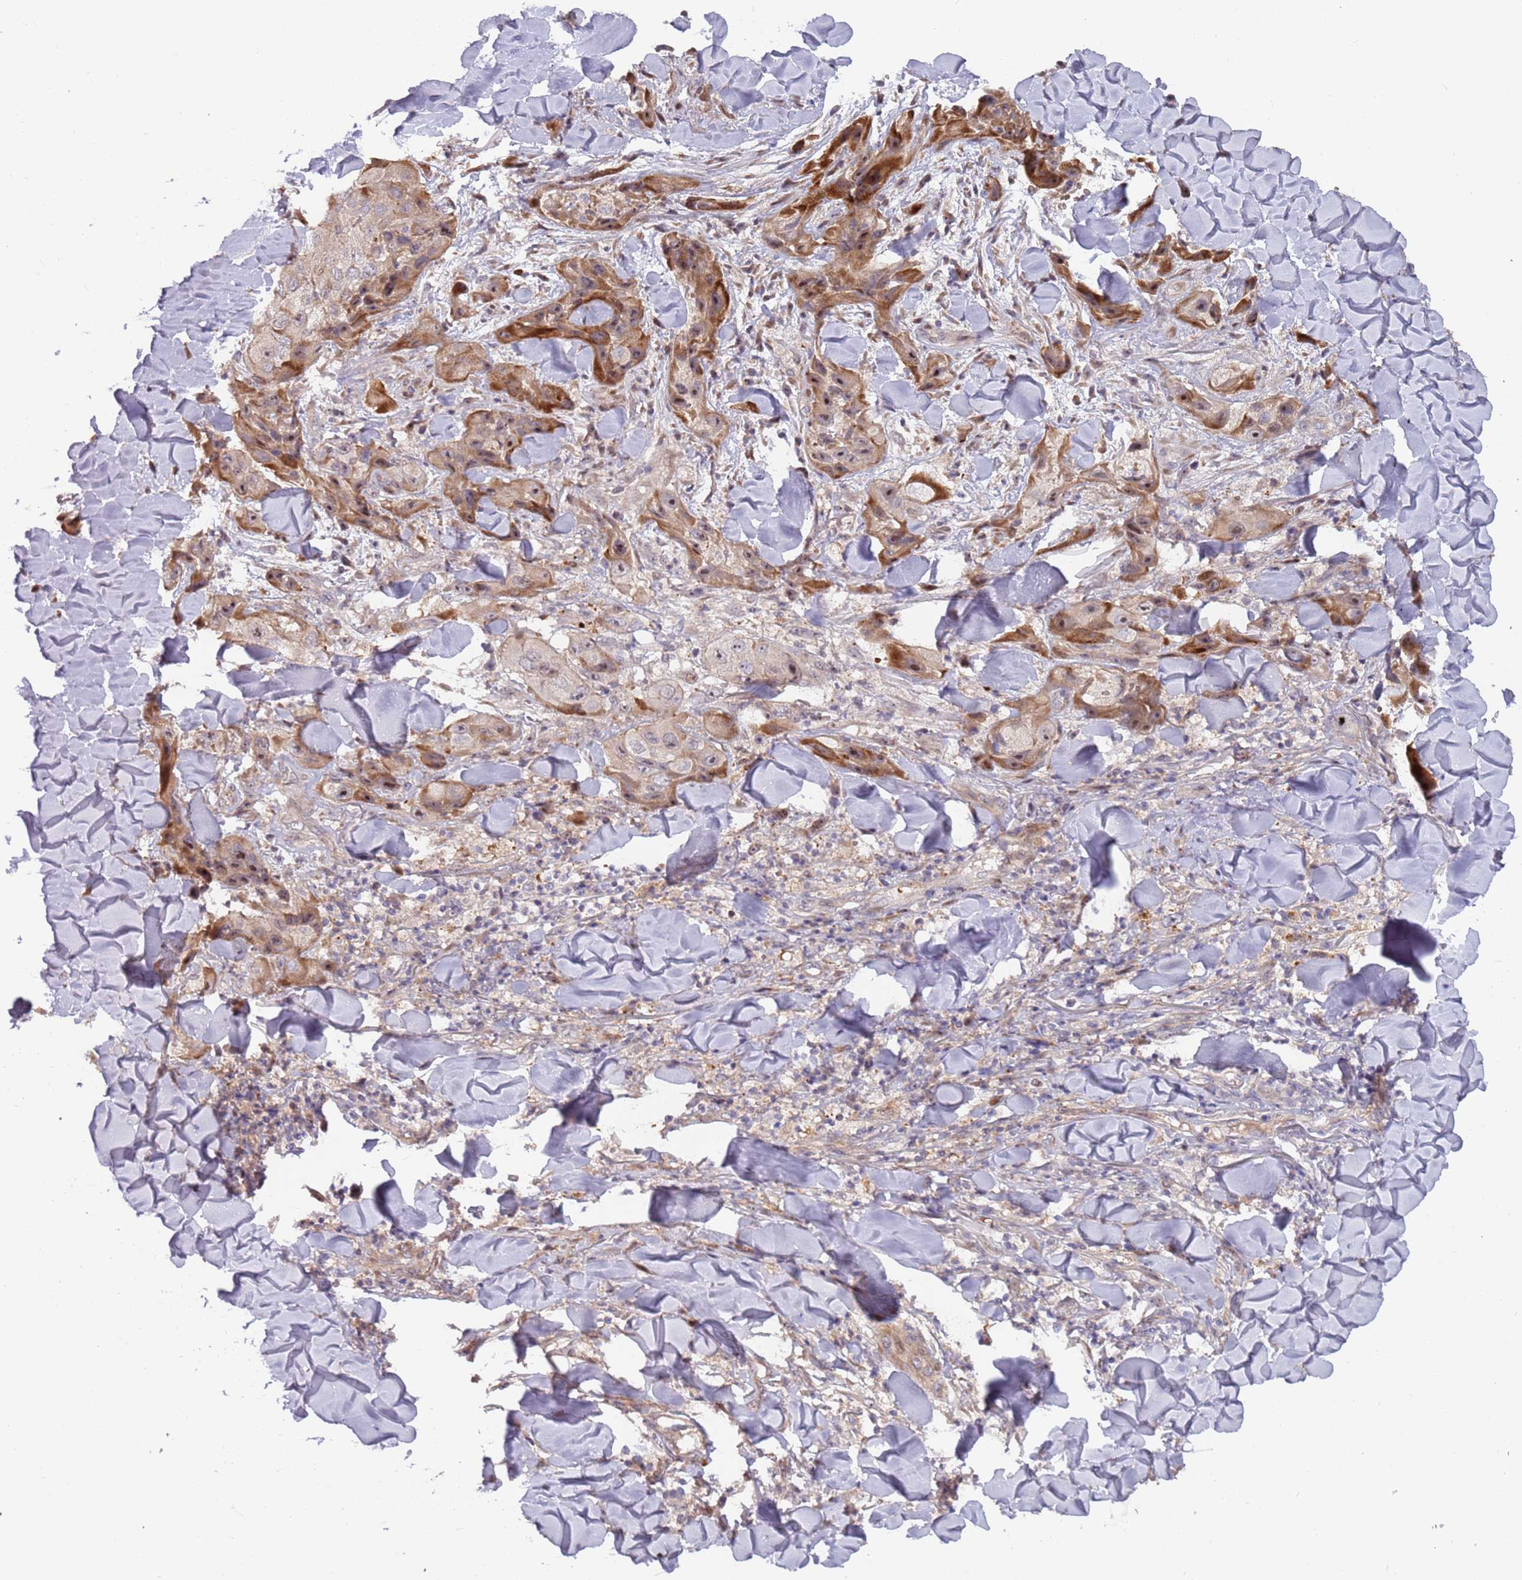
{"staining": {"intensity": "moderate", "quantity": ">75%", "location": "cytoplasmic/membranous,nuclear"}, "tissue": "skin cancer", "cell_type": "Tumor cells", "image_type": "cancer", "snomed": [{"axis": "morphology", "description": "Squamous cell carcinoma, NOS"}, {"axis": "topography", "description": "Skin"}, {"axis": "topography", "description": "Subcutis"}], "caption": "Human skin cancer stained with a protein marker demonstrates moderate staining in tumor cells.", "gene": "TRAPPC6B", "patient": {"sex": "male", "age": 73}}